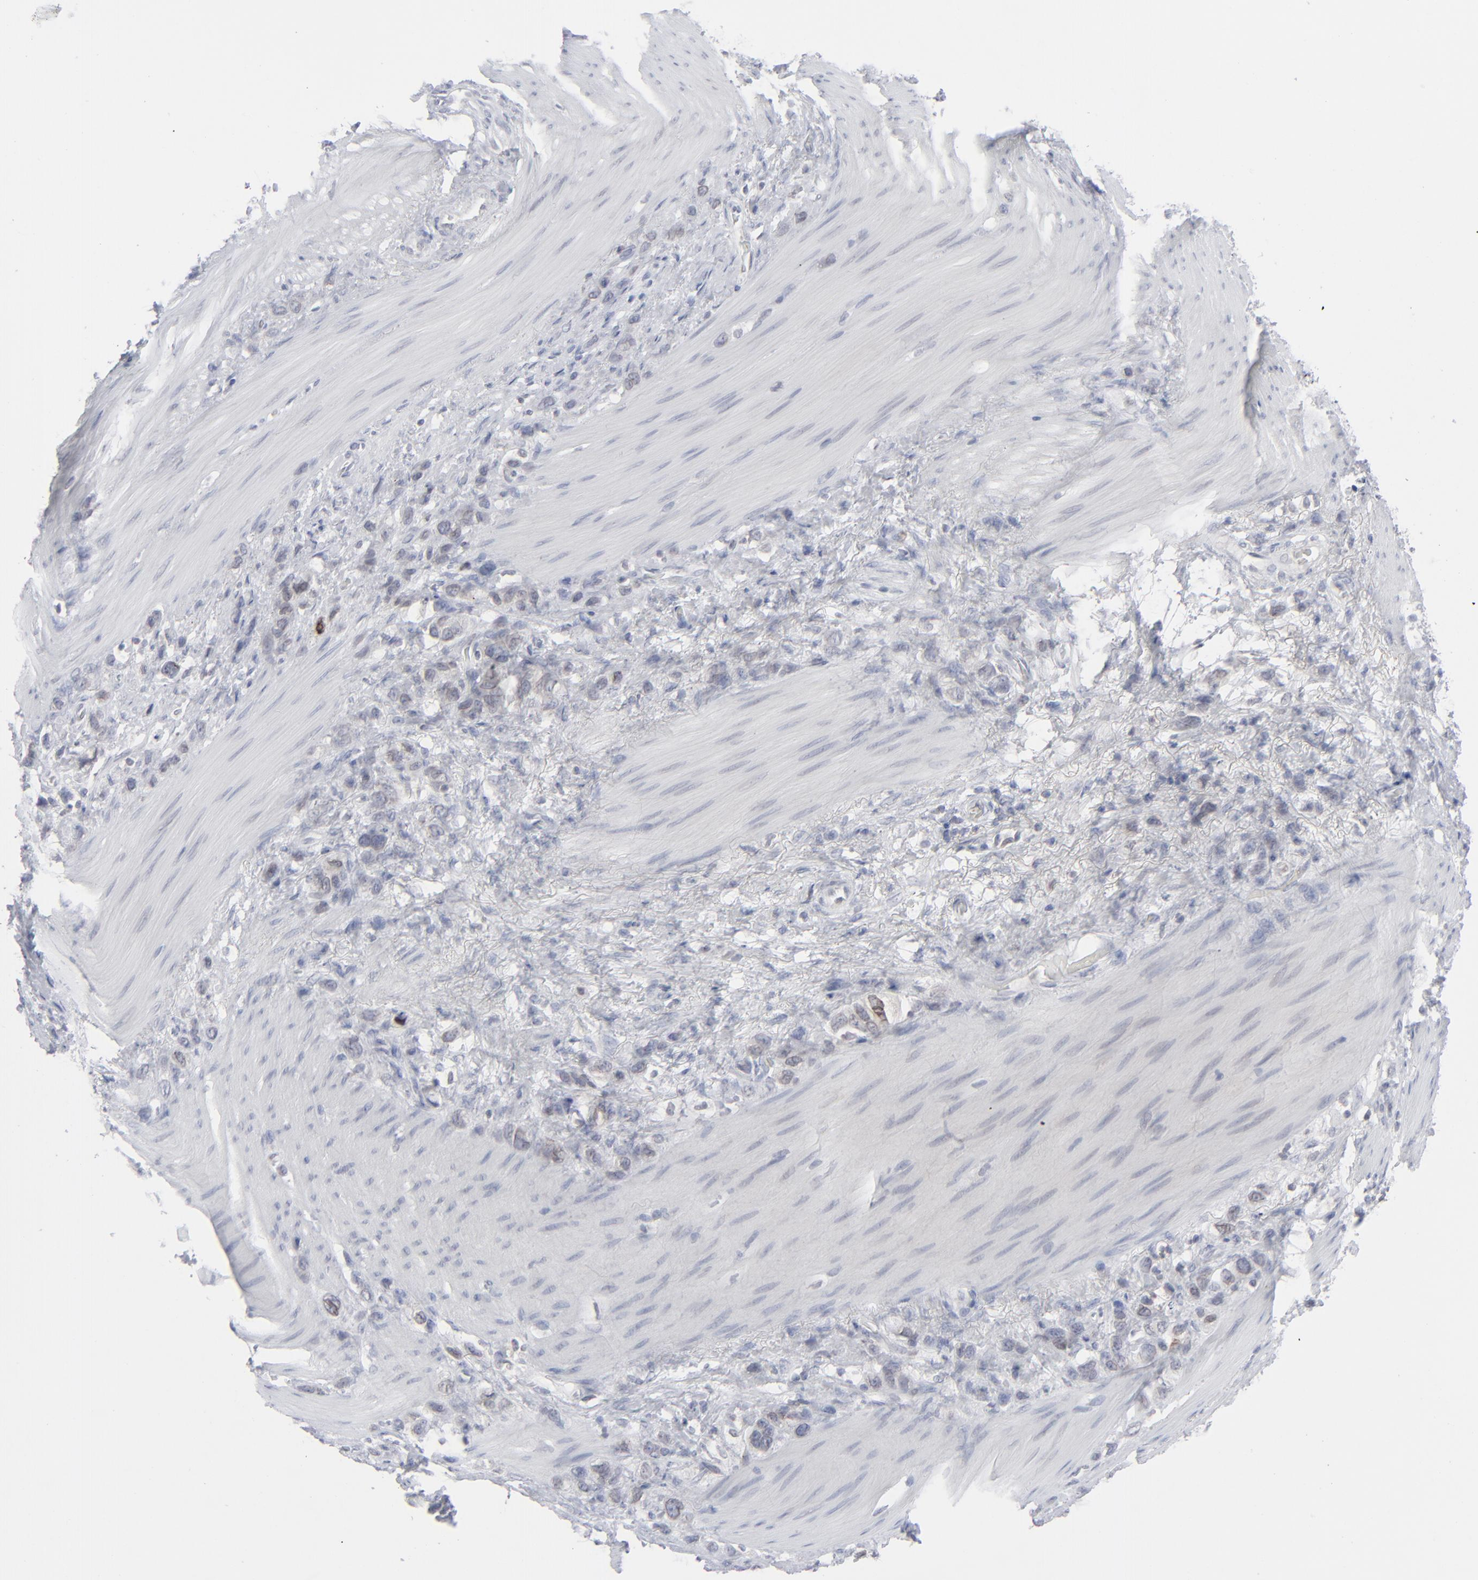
{"staining": {"intensity": "negative", "quantity": "none", "location": "none"}, "tissue": "stomach cancer", "cell_type": "Tumor cells", "image_type": "cancer", "snomed": [{"axis": "morphology", "description": "Normal tissue, NOS"}, {"axis": "morphology", "description": "Adenocarcinoma, NOS"}, {"axis": "morphology", "description": "Adenocarcinoma, High grade"}, {"axis": "topography", "description": "Stomach, upper"}, {"axis": "topography", "description": "Stomach"}], "caption": "The image displays no significant staining in tumor cells of adenocarcinoma (stomach). (Immunohistochemistry, brightfield microscopy, high magnification).", "gene": "NUP88", "patient": {"sex": "female", "age": 65}}